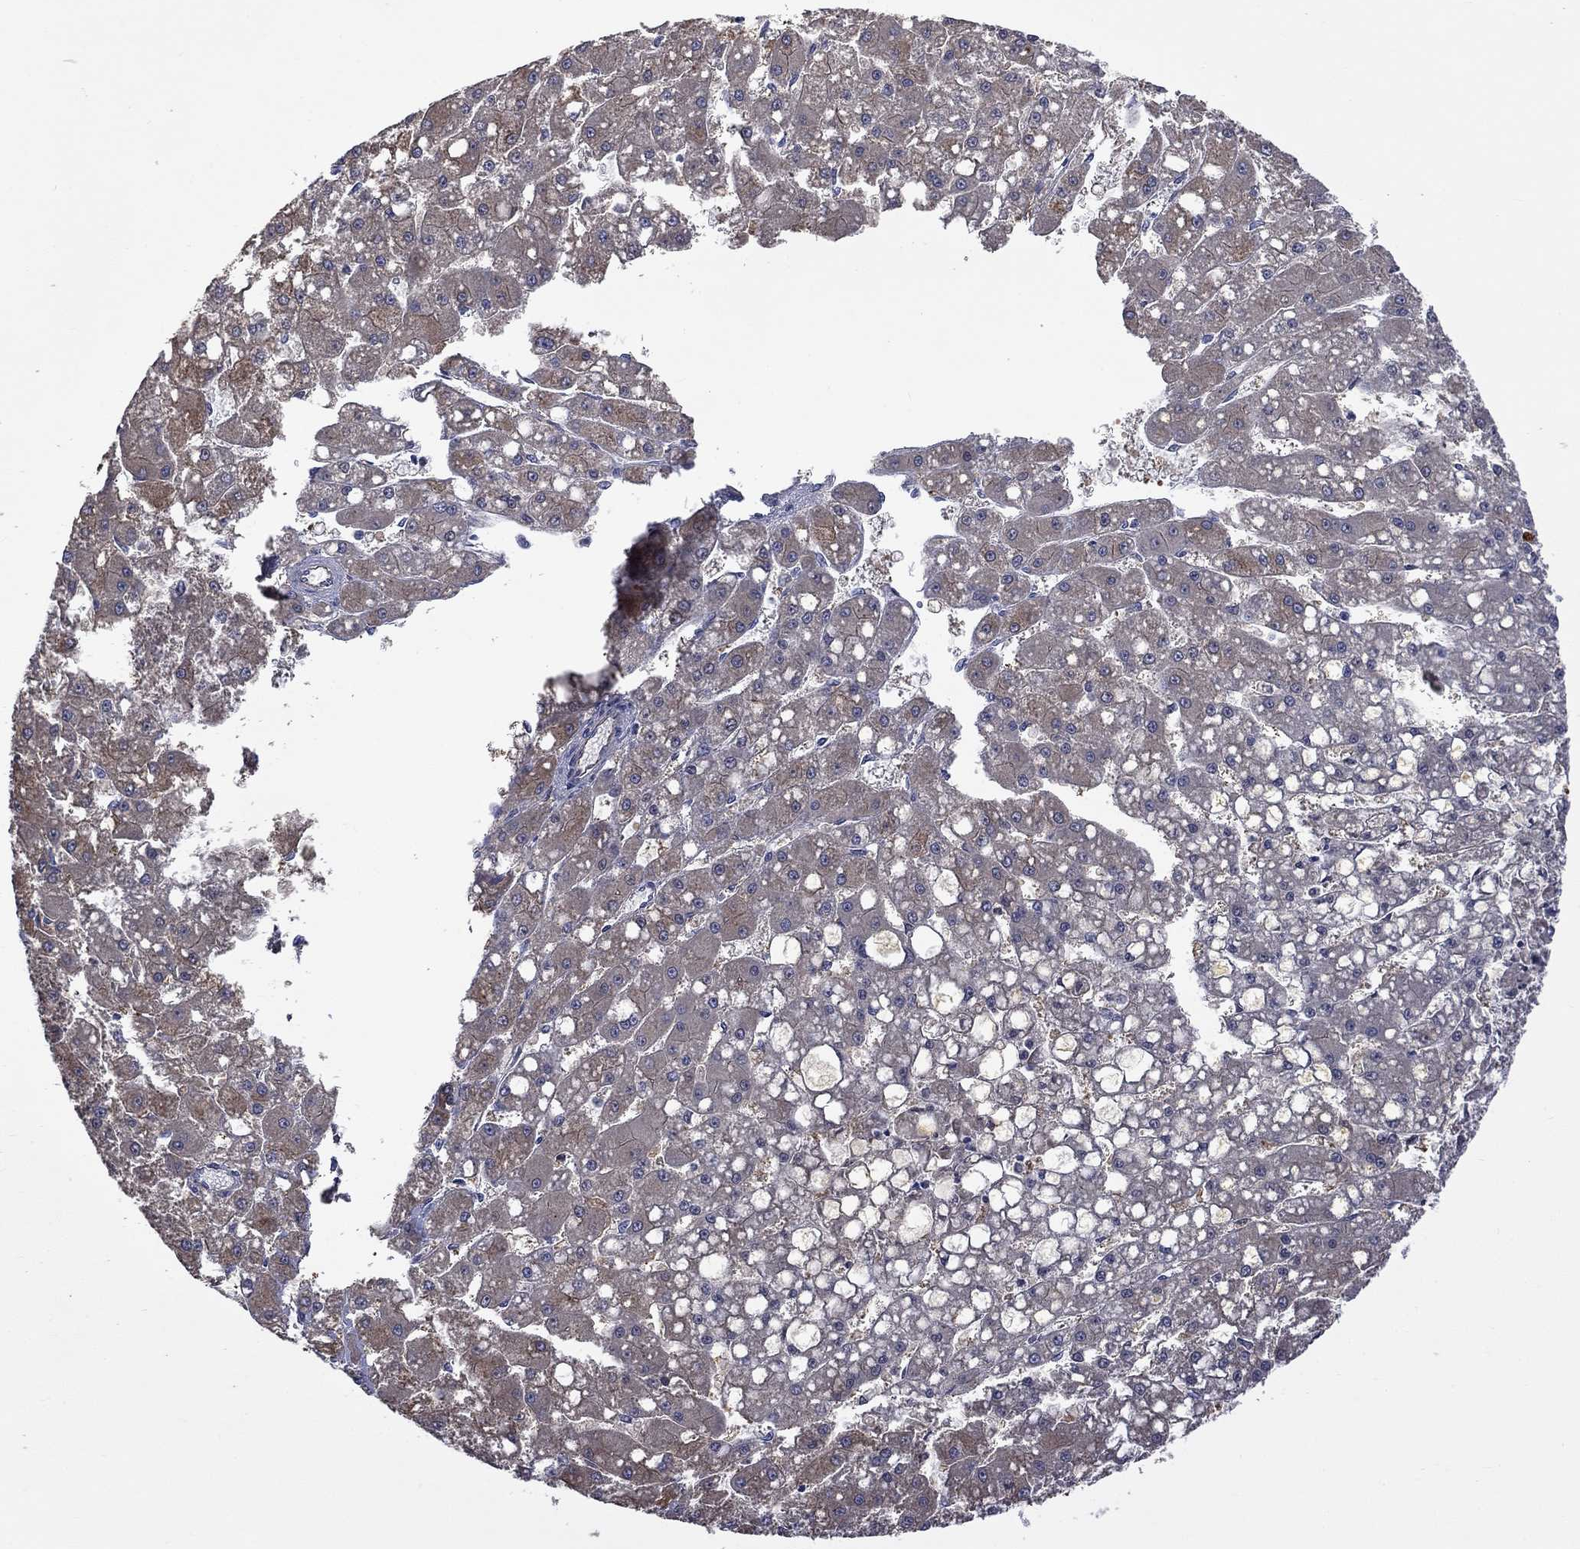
{"staining": {"intensity": "moderate", "quantity": "<25%", "location": "cytoplasmic/membranous"}, "tissue": "liver cancer", "cell_type": "Tumor cells", "image_type": "cancer", "snomed": [{"axis": "morphology", "description": "Carcinoma, Hepatocellular, NOS"}, {"axis": "topography", "description": "Liver"}], "caption": "This is a micrograph of immunohistochemistry (IHC) staining of liver cancer, which shows moderate expression in the cytoplasmic/membranous of tumor cells.", "gene": "CAMKK2", "patient": {"sex": "male", "age": 67}}